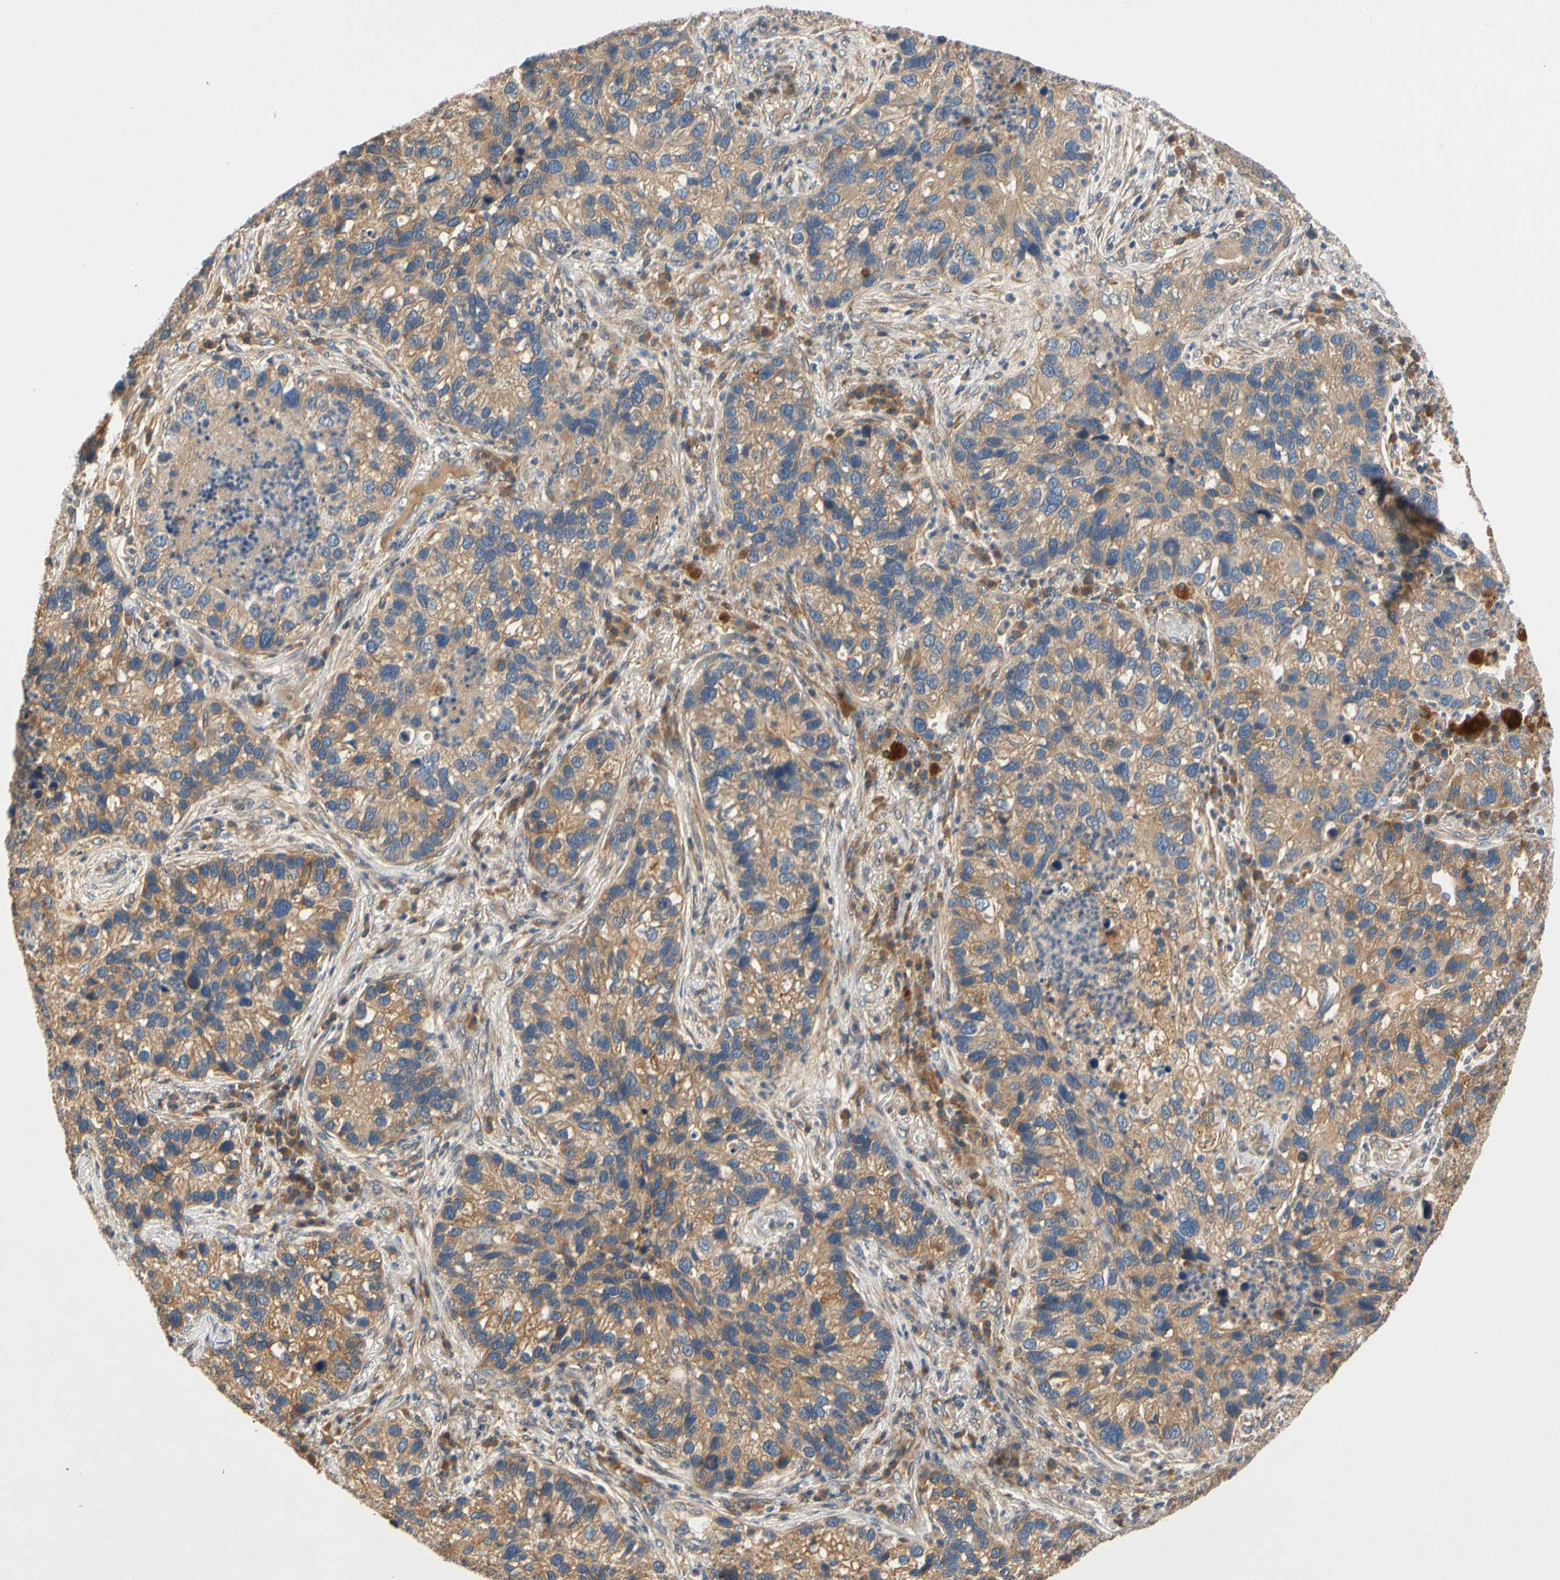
{"staining": {"intensity": "moderate", "quantity": ">75%", "location": "cytoplasmic/membranous"}, "tissue": "lung cancer", "cell_type": "Tumor cells", "image_type": "cancer", "snomed": [{"axis": "morphology", "description": "Normal tissue, NOS"}, {"axis": "morphology", "description": "Adenocarcinoma, NOS"}, {"axis": "topography", "description": "Bronchus"}, {"axis": "topography", "description": "Lung"}], "caption": "Protein staining shows moderate cytoplasmic/membranous expression in approximately >75% of tumor cells in lung cancer (adenocarcinoma).", "gene": "USP46", "patient": {"sex": "male", "age": 54}}